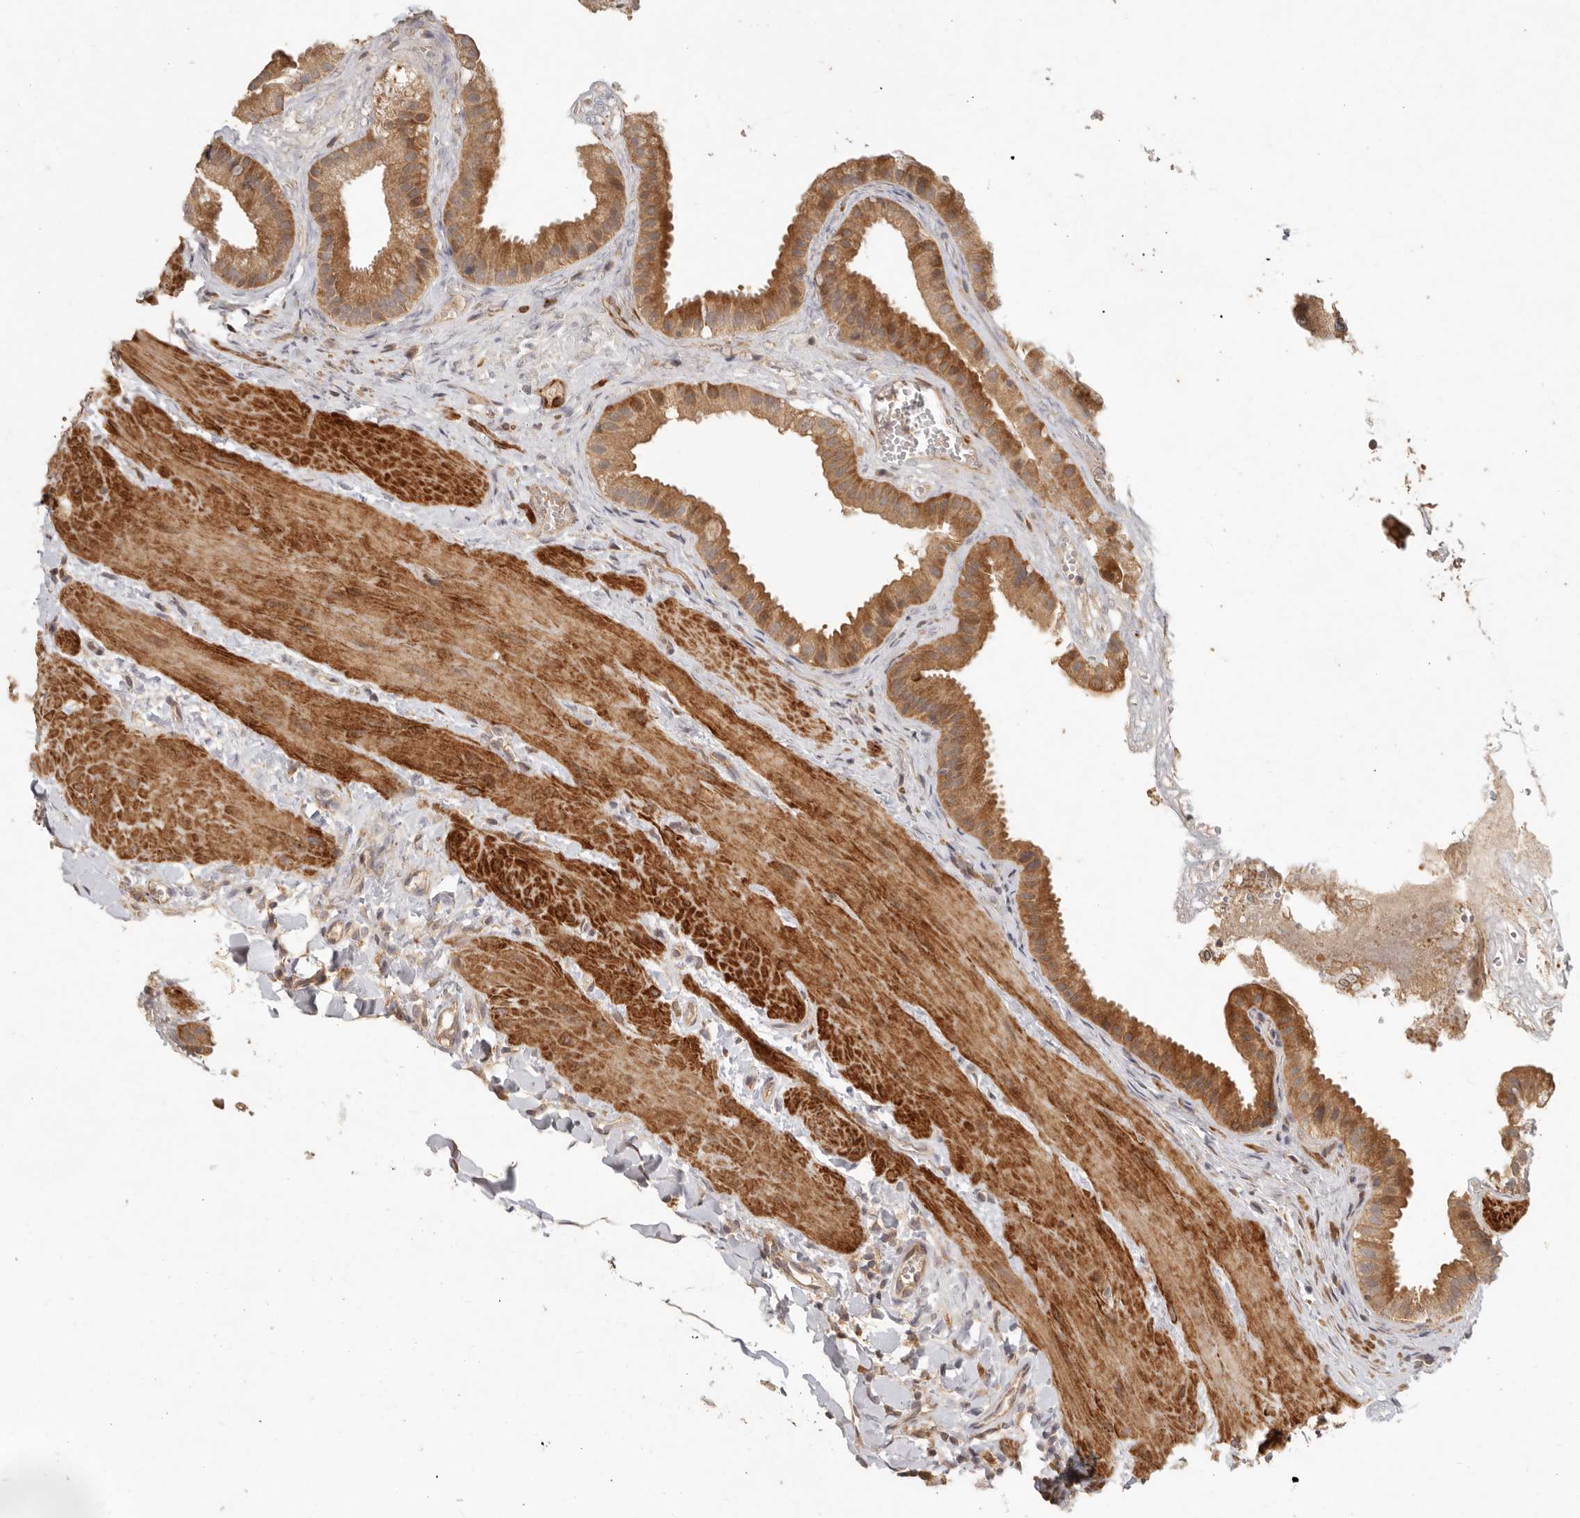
{"staining": {"intensity": "moderate", "quantity": ">75%", "location": "cytoplasmic/membranous"}, "tissue": "gallbladder", "cell_type": "Glandular cells", "image_type": "normal", "snomed": [{"axis": "morphology", "description": "Normal tissue, NOS"}, {"axis": "topography", "description": "Gallbladder"}], "caption": "Immunohistochemical staining of normal human gallbladder exhibits medium levels of moderate cytoplasmic/membranous expression in approximately >75% of glandular cells.", "gene": "VIPR1", "patient": {"sex": "male", "age": 55}}